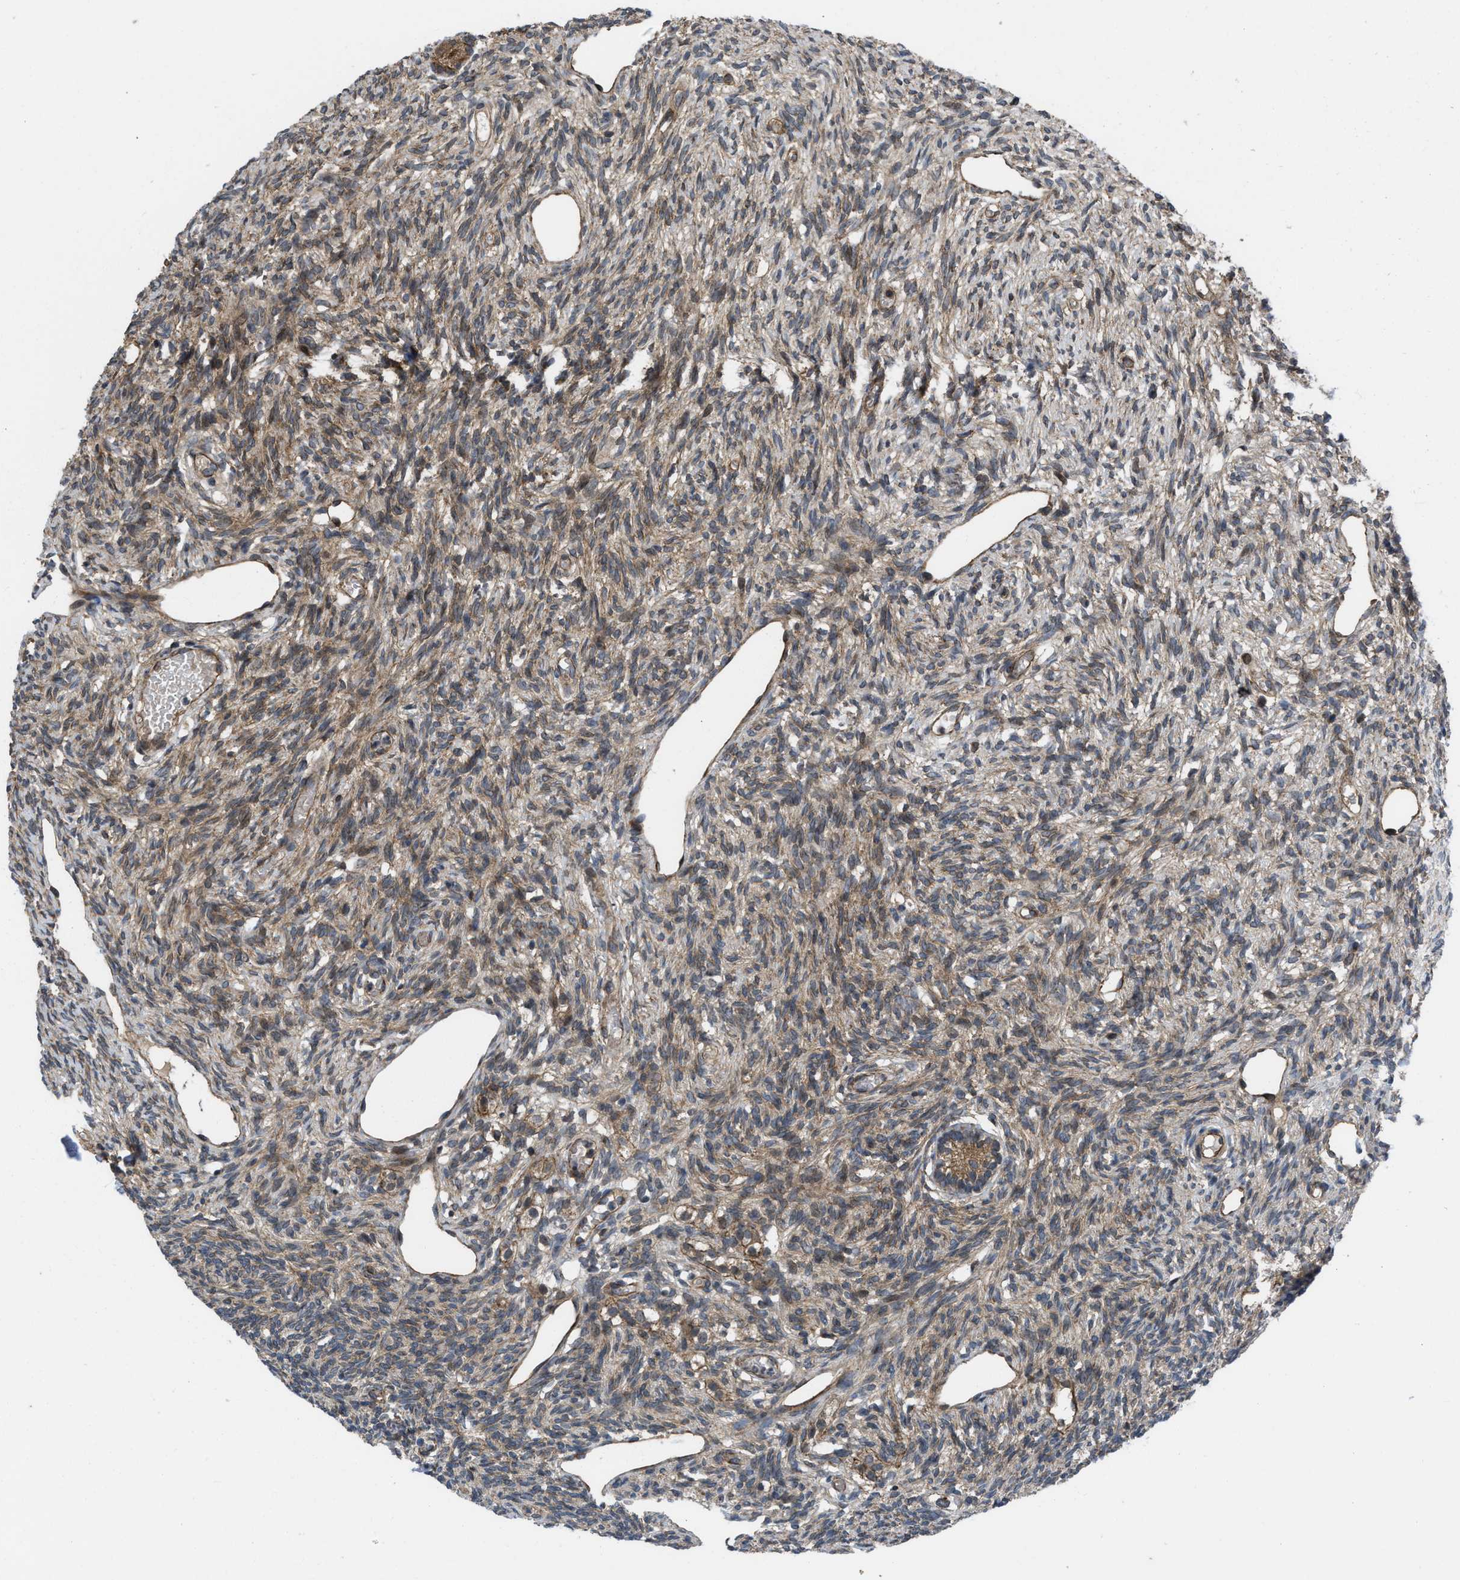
{"staining": {"intensity": "strong", "quantity": ">75%", "location": "cytoplasmic/membranous,nuclear"}, "tissue": "ovary", "cell_type": "Follicle cells", "image_type": "normal", "snomed": [{"axis": "morphology", "description": "Normal tissue, NOS"}, {"axis": "topography", "description": "Ovary"}], "caption": "About >75% of follicle cells in unremarkable human ovary exhibit strong cytoplasmic/membranous,nuclear protein staining as visualized by brown immunohistochemical staining.", "gene": "GPATCH2L", "patient": {"sex": "female", "age": 33}}